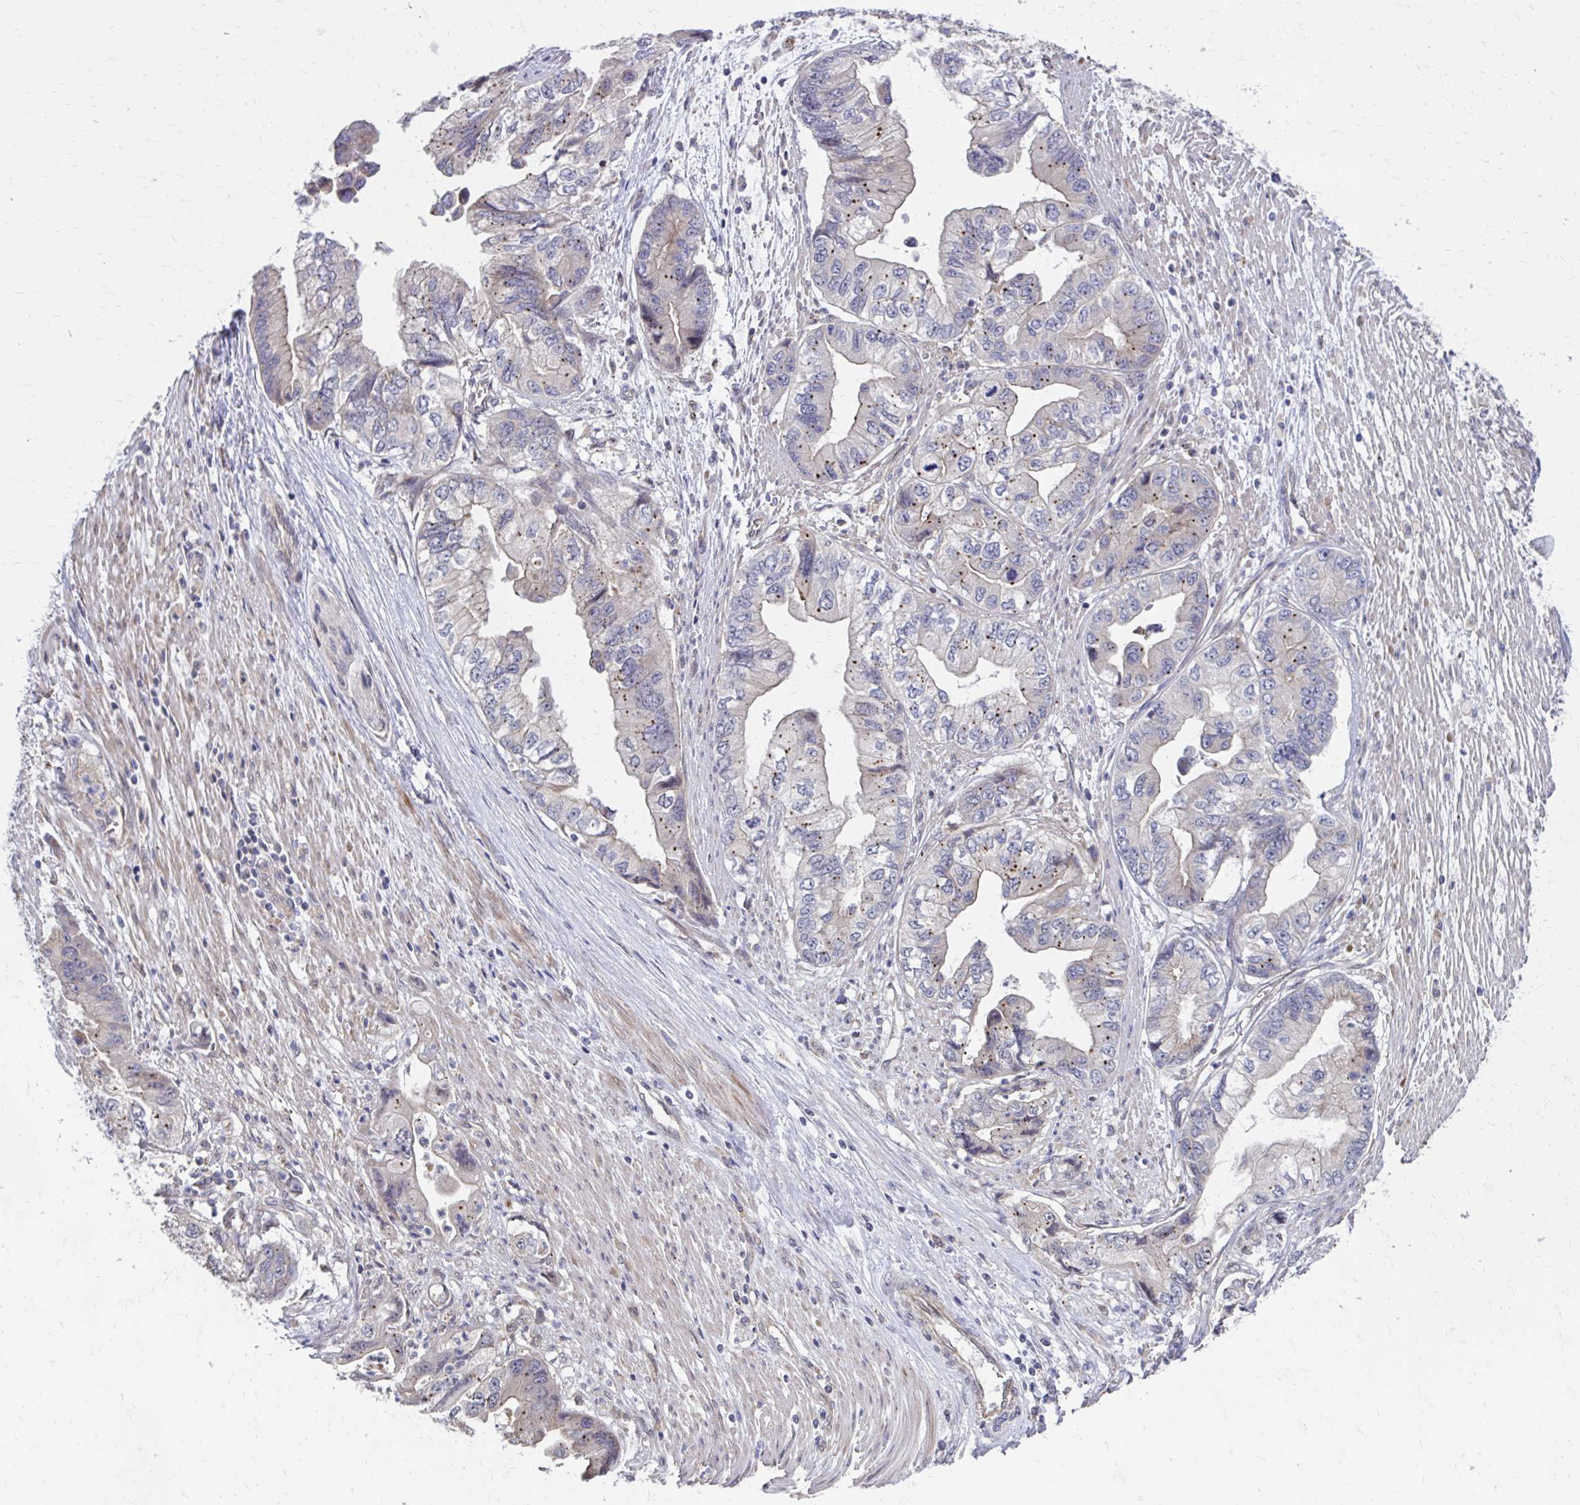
{"staining": {"intensity": "weak", "quantity": "<25%", "location": "cytoplasmic/membranous"}, "tissue": "stomach cancer", "cell_type": "Tumor cells", "image_type": "cancer", "snomed": [{"axis": "morphology", "description": "Adenocarcinoma, NOS"}, {"axis": "topography", "description": "Pancreas"}, {"axis": "topography", "description": "Stomach, upper"}], "caption": "Tumor cells are negative for brown protein staining in stomach cancer (adenocarcinoma).", "gene": "ITPR2", "patient": {"sex": "male", "age": 77}}